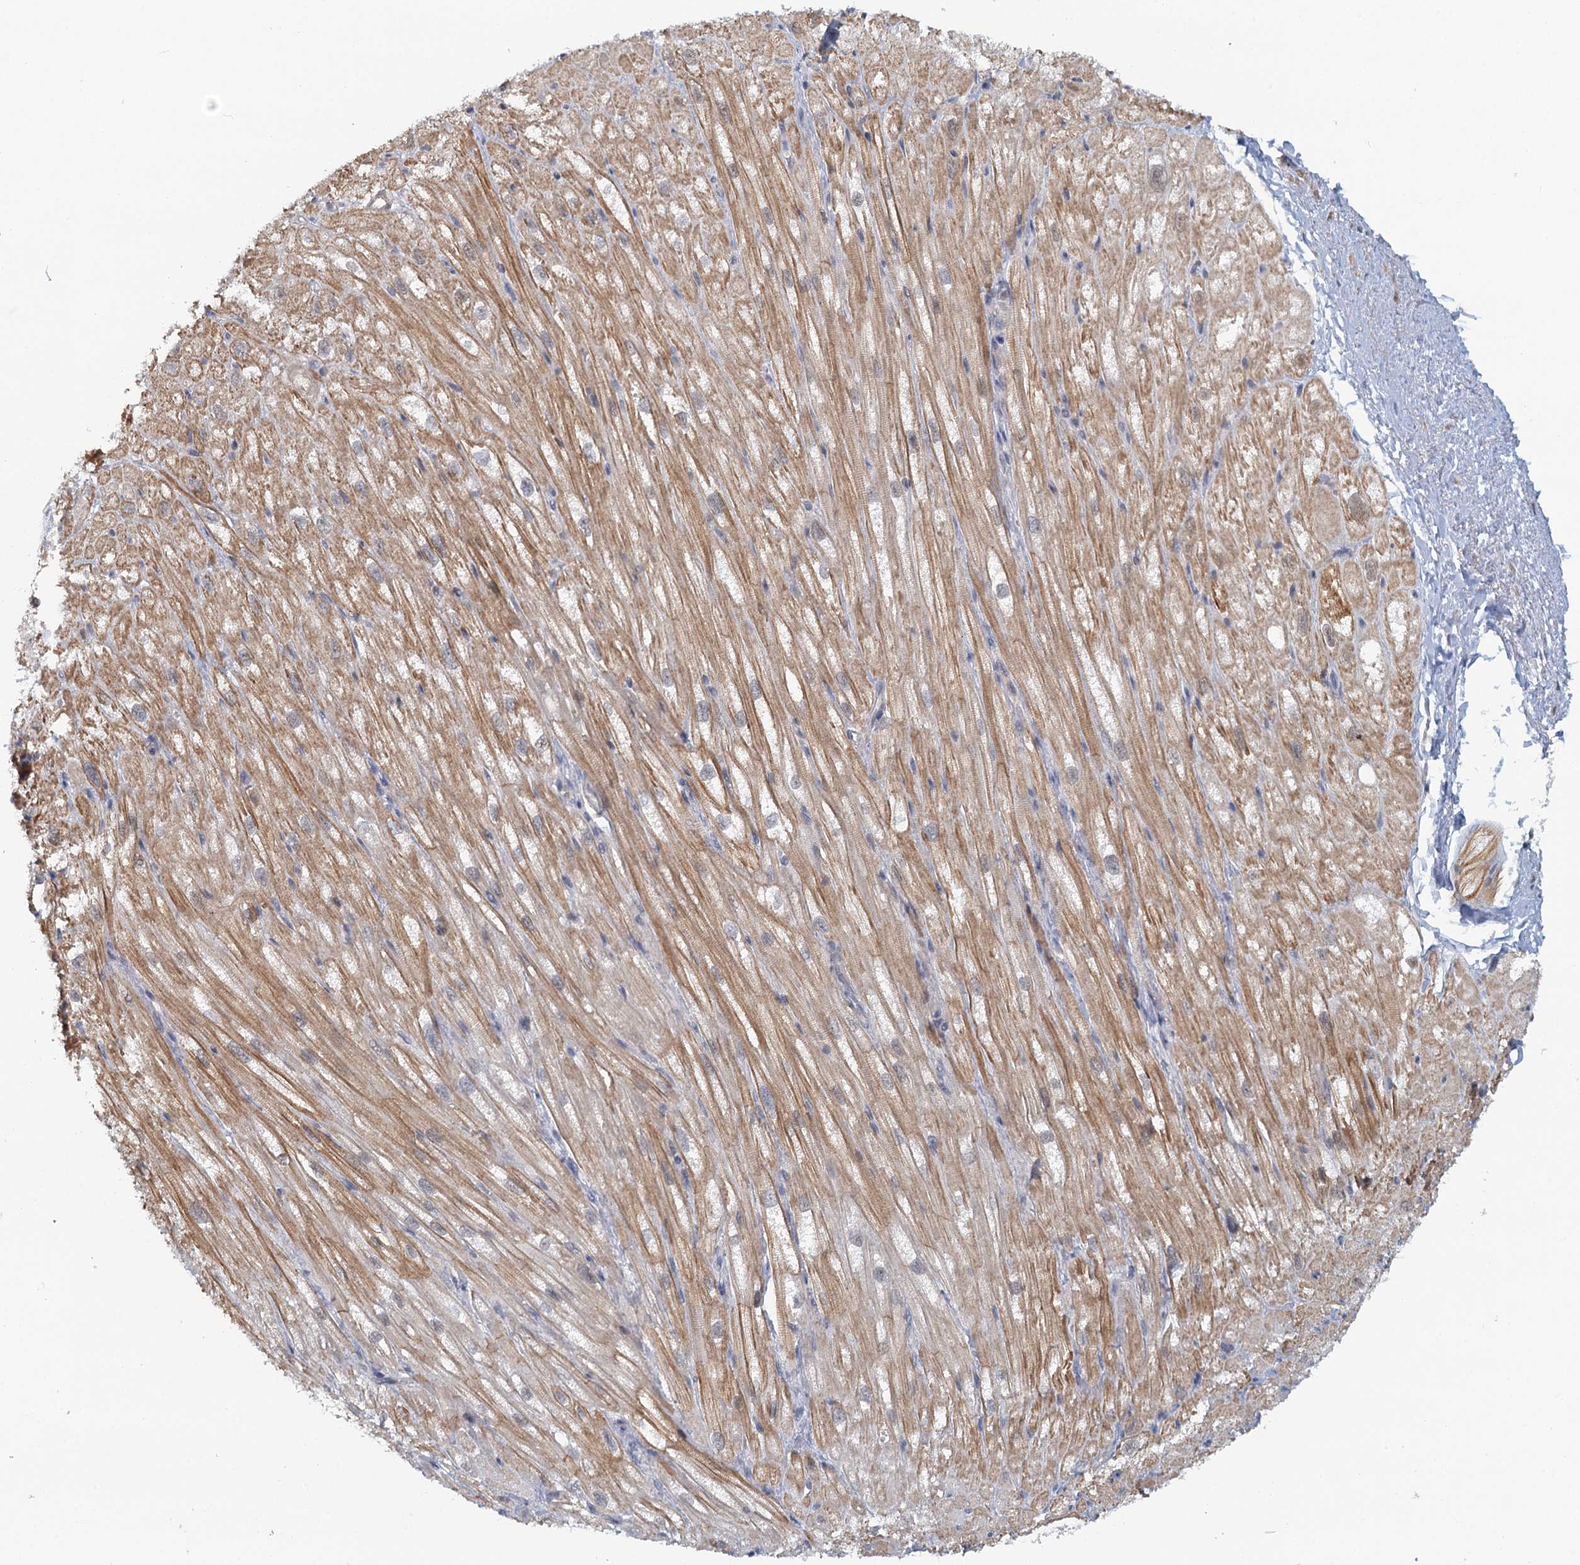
{"staining": {"intensity": "moderate", "quantity": "25%-75%", "location": "cytoplasmic/membranous"}, "tissue": "heart muscle", "cell_type": "Cardiomyocytes", "image_type": "normal", "snomed": [{"axis": "morphology", "description": "Normal tissue, NOS"}, {"axis": "topography", "description": "Heart"}], "caption": "Immunohistochemistry photomicrograph of benign heart muscle: human heart muscle stained using immunohistochemistry (IHC) reveals medium levels of moderate protein expression localized specifically in the cytoplasmic/membranous of cardiomyocytes, appearing as a cytoplasmic/membranous brown color.", "gene": "GPATCH11", "patient": {"sex": "male", "age": 50}}